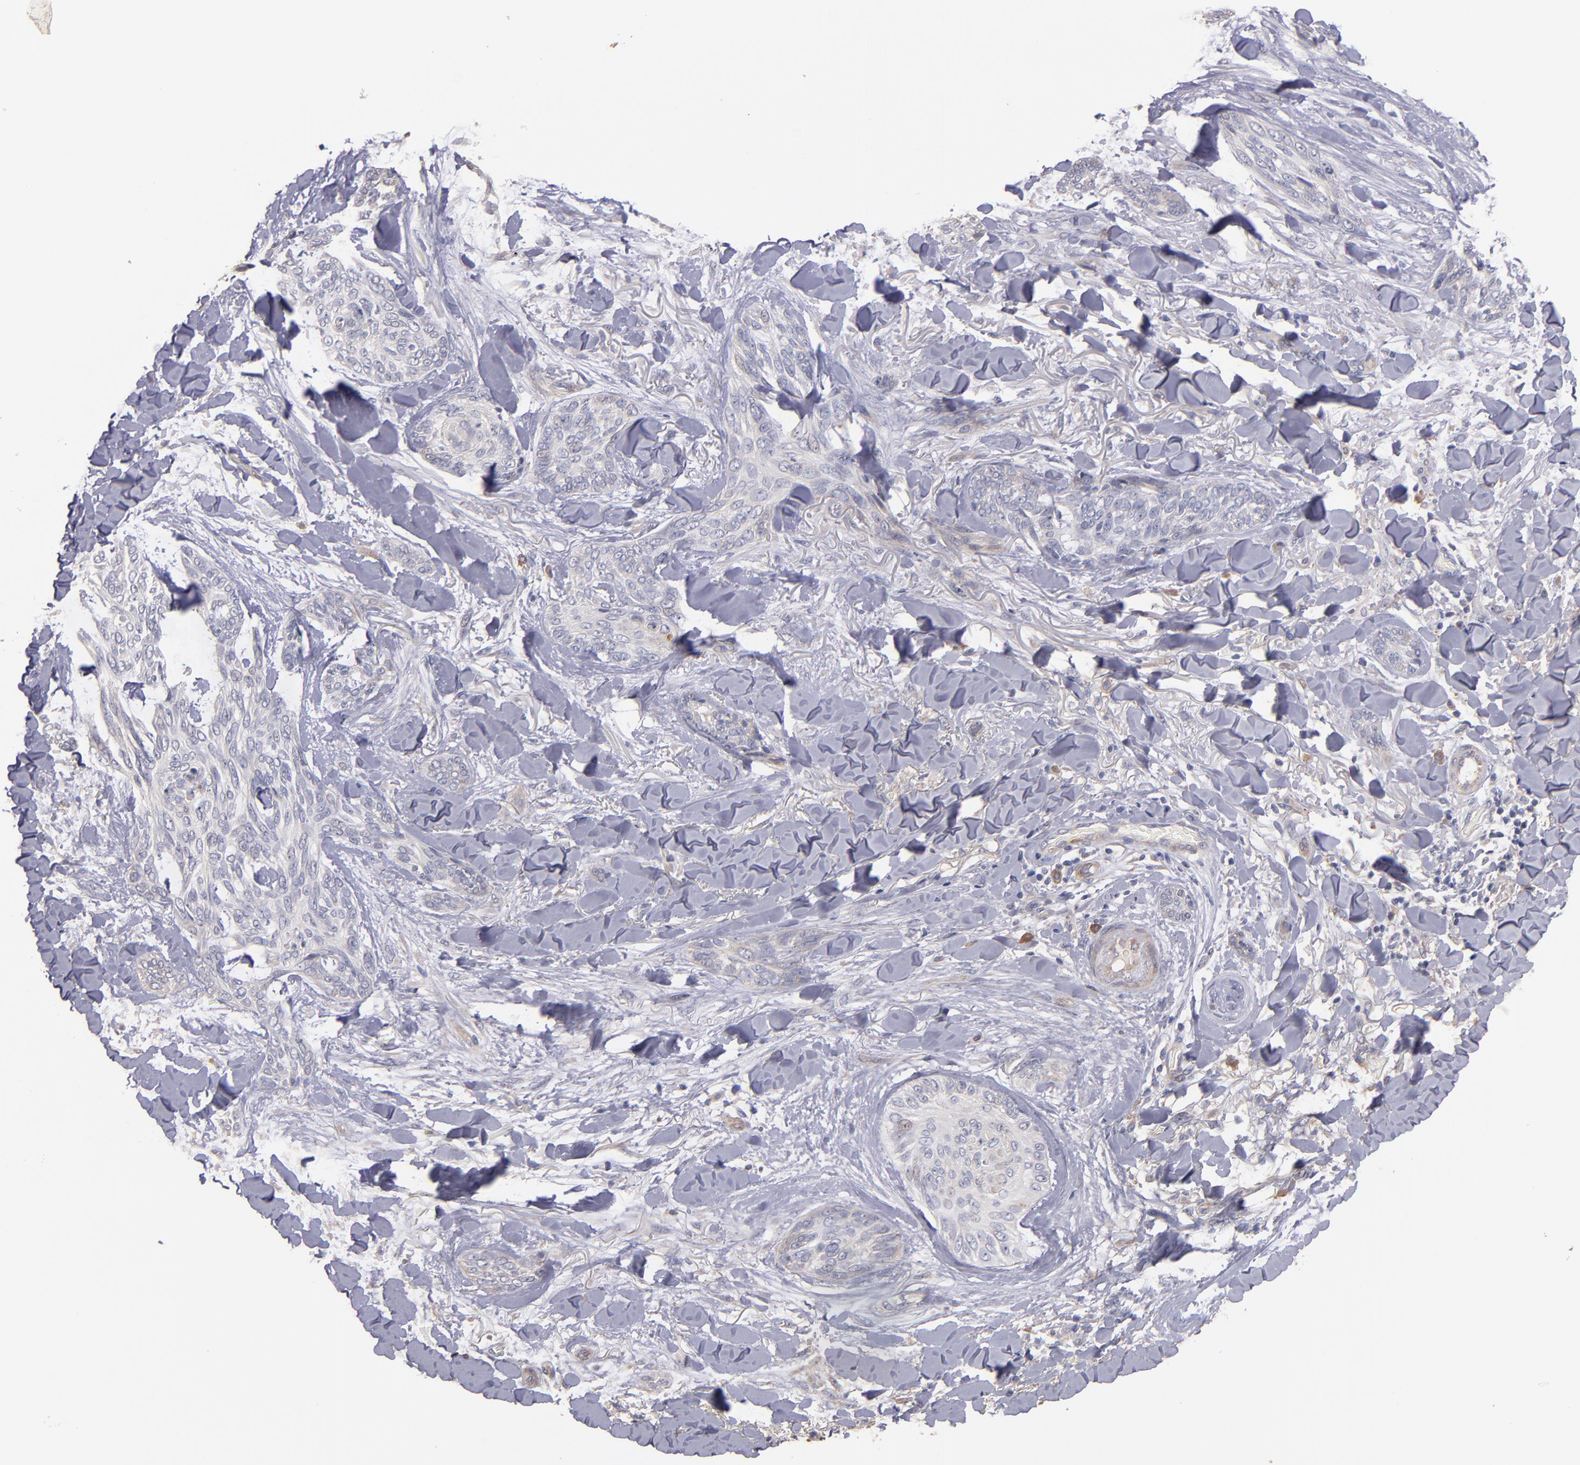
{"staining": {"intensity": "weak", "quantity": "<25%", "location": "cytoplasmic/membranous"}, "tissue": "skin cancer", "cell_type": "Tumor cells", "image_type": "cancer", "snomed": [{"axis": "morphology", "description": "Normal tissue, NOS"}, {"axis": "morphology", "description": "Basal cell carcinoma"}, {"axis": "topography", "description": "Skin"}], "caption": "Tumor cells are negative for brown protein staining in skin basal cell carcinoma. (Stains: DAB immunohistochemistry with hematoxylin counter stain, Microscopy: brightfield microscopy at high magnification).", "gene": "MAGEE1", "patient": {"sex": "female", "age": 71}}